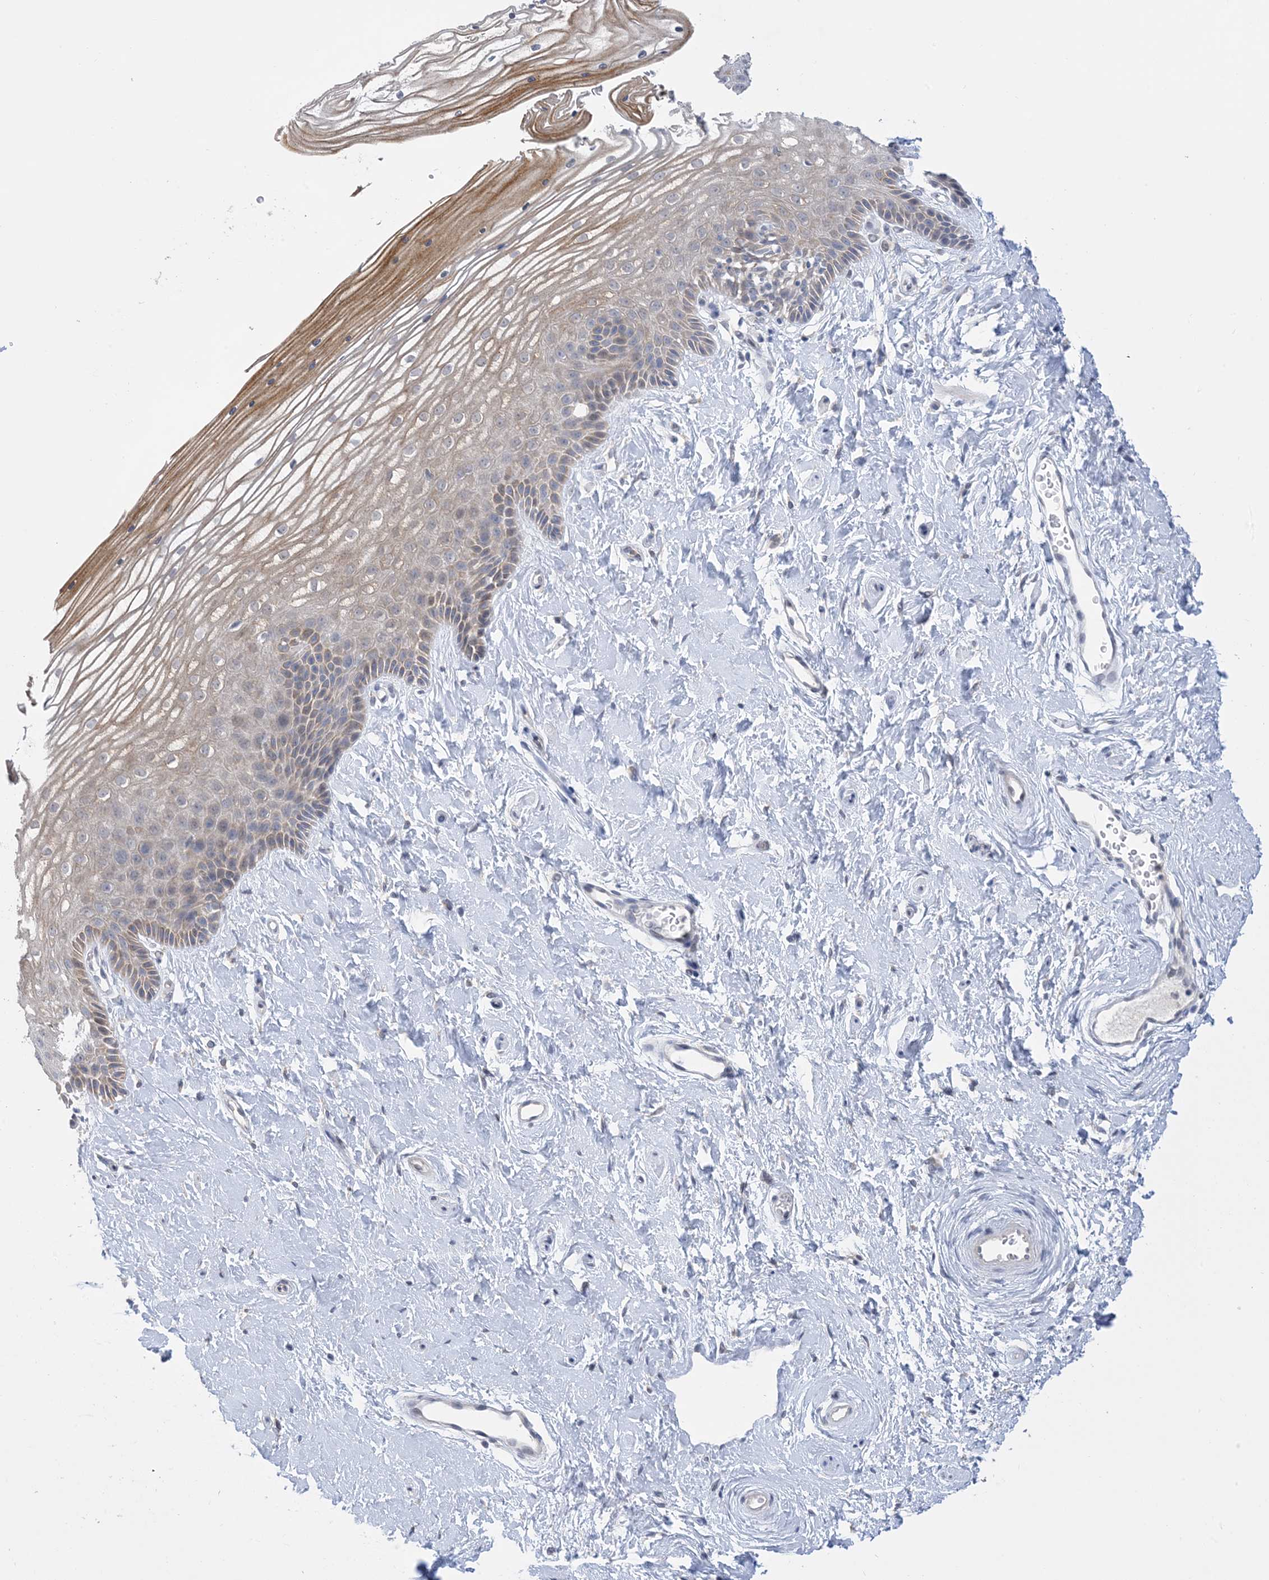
{"staining": {"intensity": "weak", "quantity": "<25%", "location": "cytoplasmic/membranous"}, "tissue": "vagina", "cell_type": "Squamous epithelial cells", "image_type": "normal", "snomed": [{"axis": "morphology", "description": "Normal tissue, NOS"}, {"axis": "topography", "description": "Vagina"}, {"axis": "topography", "description": "Cervix"}], "caption": "Vagina stained for a protein using immunohistochemistry (IHC) exhibits no staining squamous epithelial cells.", "gene": "TTYH1", "patient": {"sex": "female", "age": 40}}